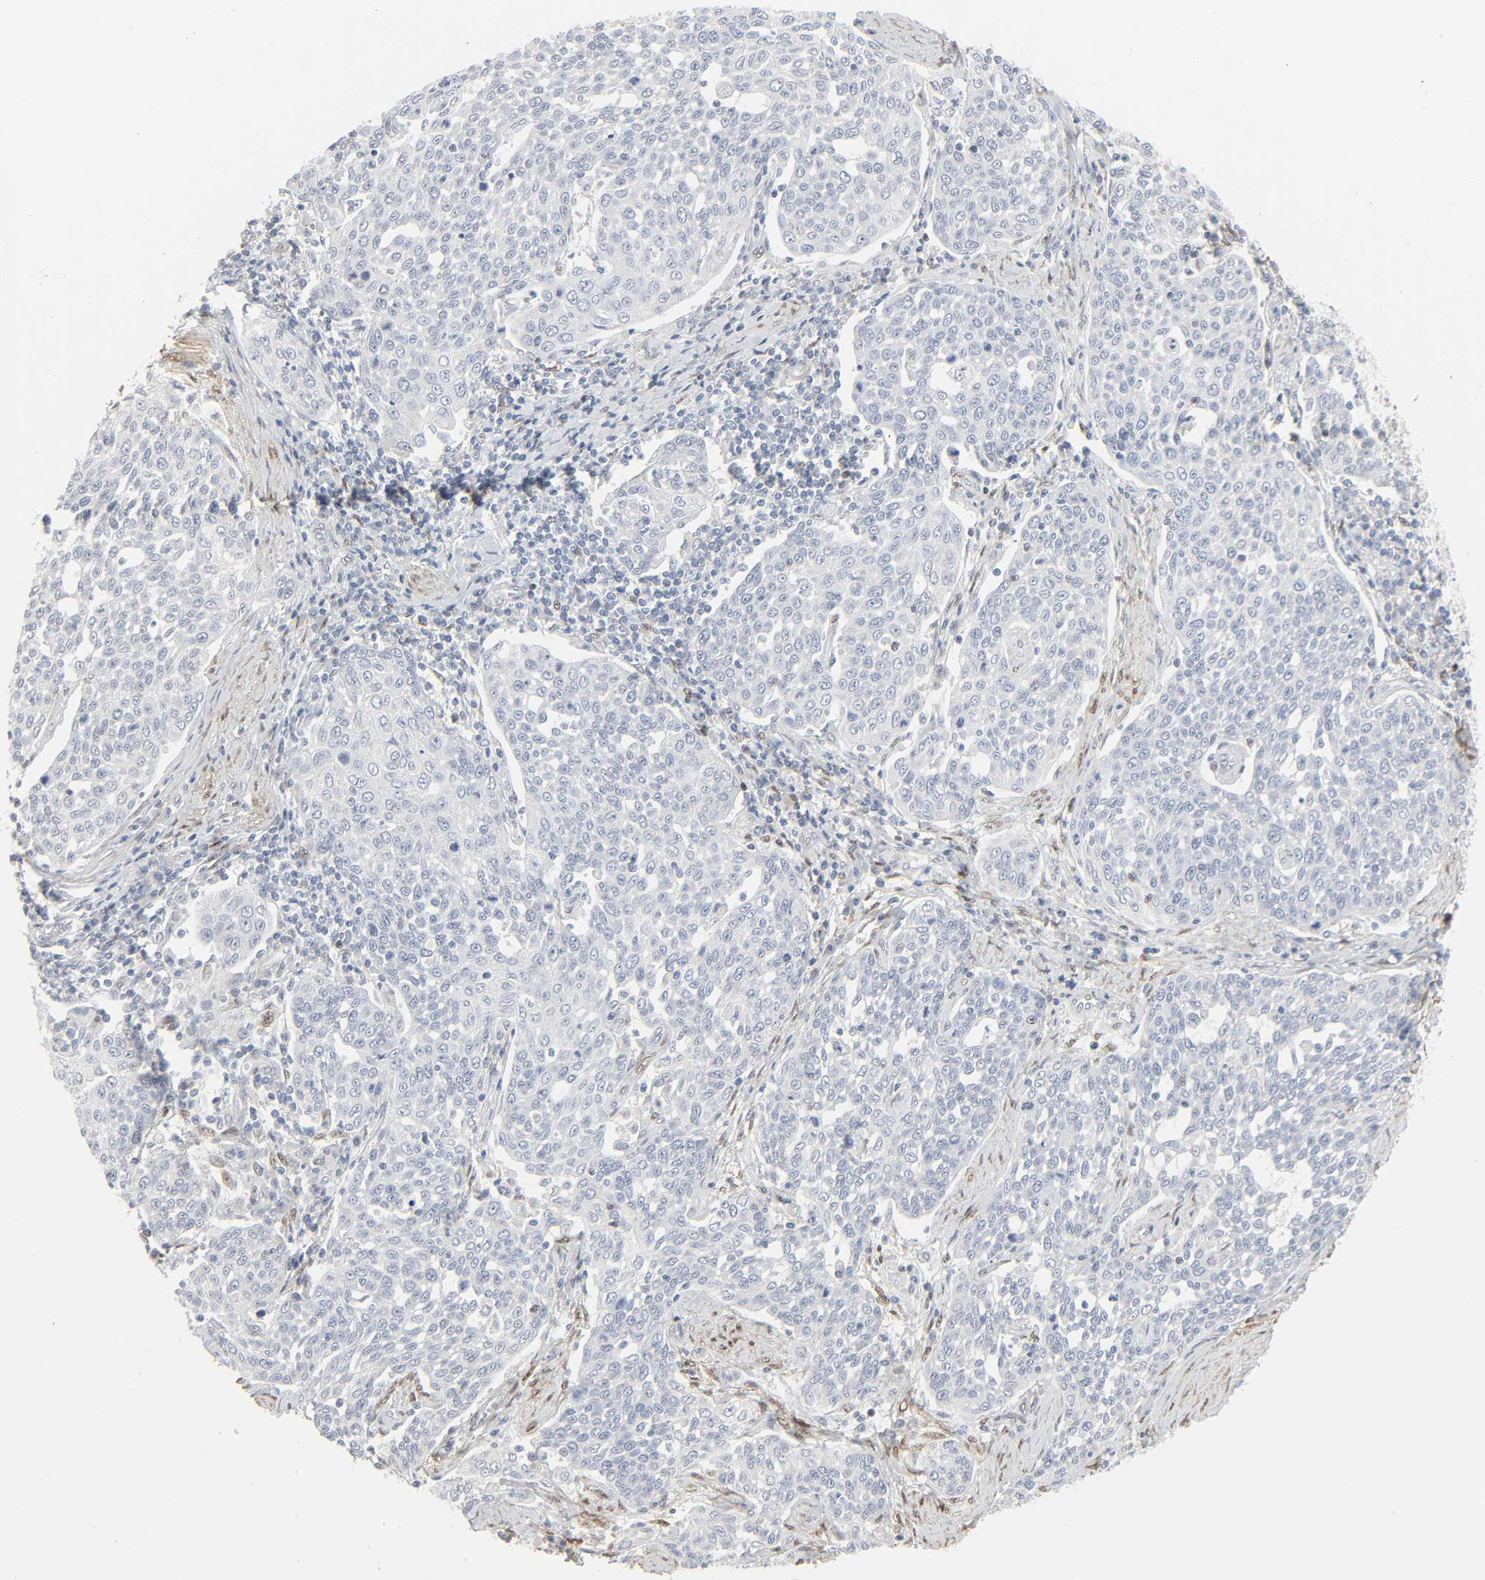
{"staining": {"intensity": "negative", "quantity": "none", "location": "none"}, "tissue": "cervical cancer", "cell_type": "Tumor cells", "image_type": "cancer", "snomed": [{"axis": "morphology", "description": "Squamous cell carcinoma, NOS"}, {"axis": "topography", "description": "Cervix"}], "caption": "There is no significant expression in tumor cells of cervical cancer (squamous cell carcinoma).", "gene": "ZBTB16", "patient": {"sex": "female", "age": 34}}